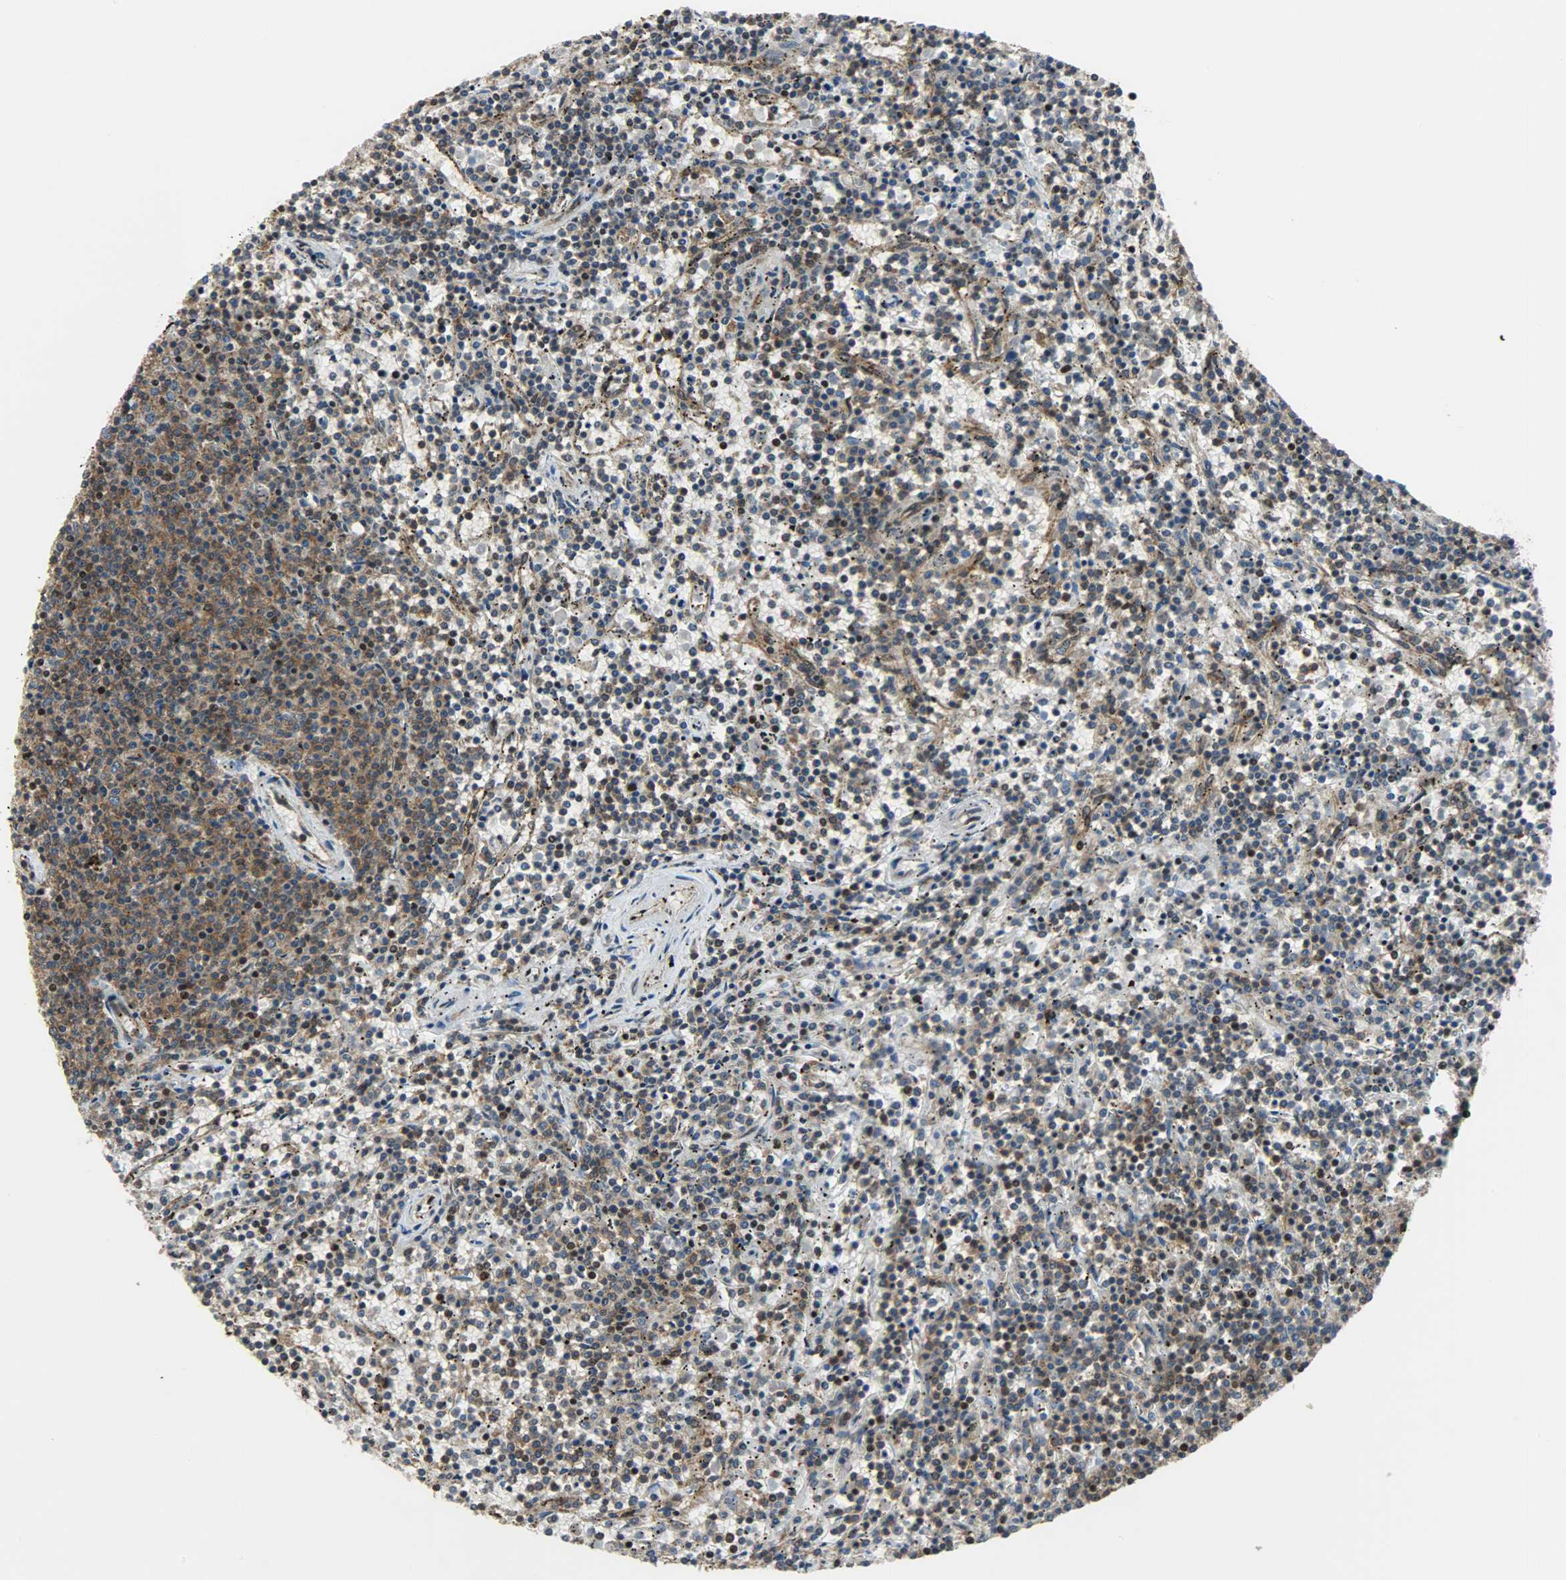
{"staining": {"intensity": "moderate", "quantity": "25%-75%", "location": "cytoplasmic/membranous,nuclear"}, "tissue": "lymphoma", "cell_type": "Tumor cells", "image_type": "cancer", "snomed": [{"axis": "morphology", "description": "Malignant lymphoma, non-Hodgkin's type, Low grade"}, {"axis": "topography", "description": "Spleen"}], "caption": "High-power microscopy captured an IHC photomicrograph of lymphoma, revealing moderate cytoplasmic/membranous and nuclear positivity in about 25%-75% of tumor cells.", "gene": "SSB", "patient": {"sex": "female", "age": 50}}